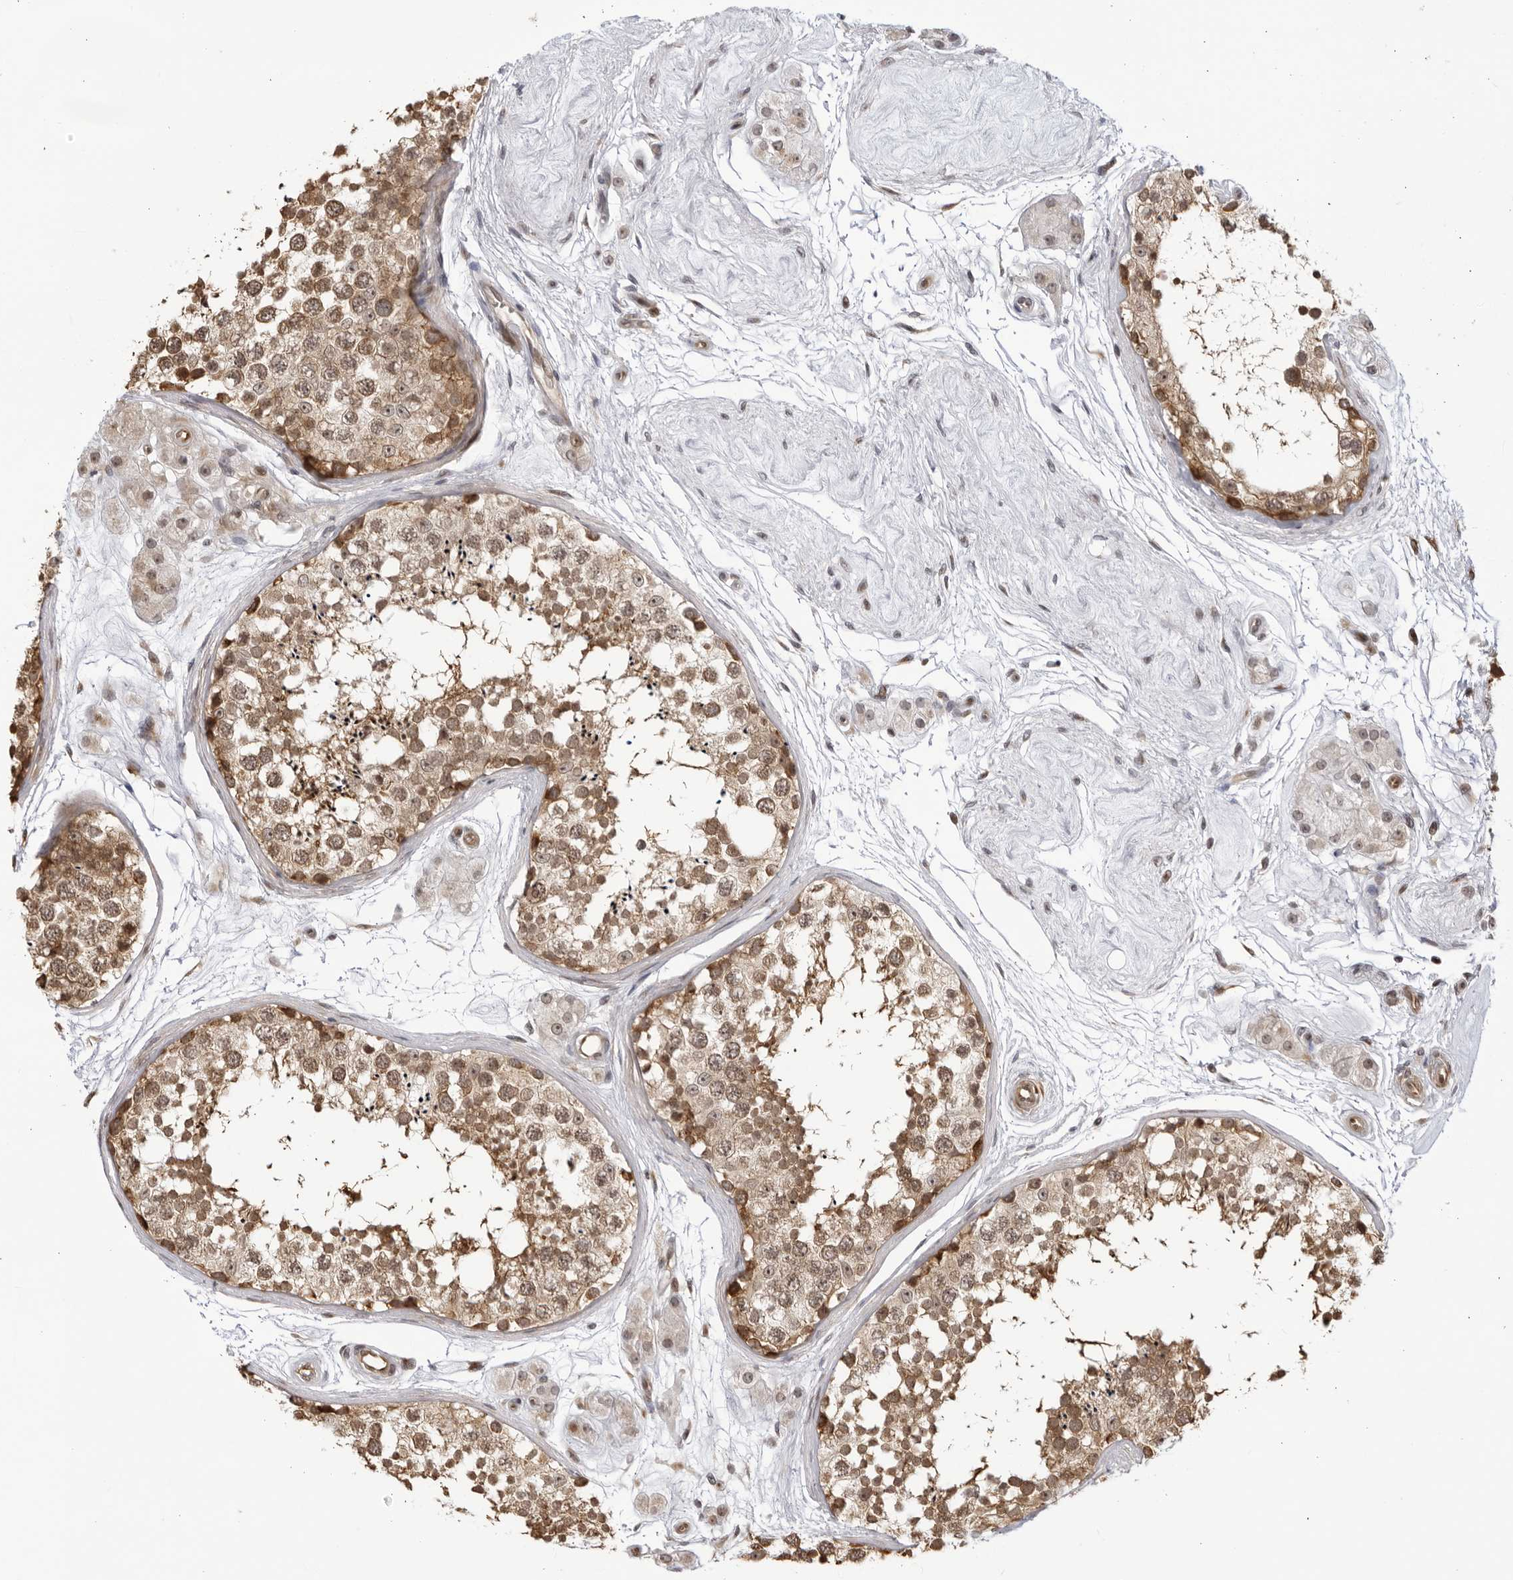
{"staining": {"intensity": "moderate", "quantity": "25%-75%", "location": "cytoplasmic/membranous"}, "tissue": "testis", "cell_type": "Cells in seminiferous ducts", "image_type": "normal", "snomed": [{"axis": "morphology", "description": "Normal tissue, NOS"}, {"axis": "topography", "description": "Testis"}], "caption": "Immunohistochemistry histopathology image of normal testis: testis stained using immunohistochemistry exhibits medium levels of moderate protein expression localized specifically in the cytoplasmic/membranous of cells in seminiferous ducts, appearing as a cytoplasmic/membranous brown color.", "gene": "CNBD1", "patient": {"sex": "male", "age": 56}}